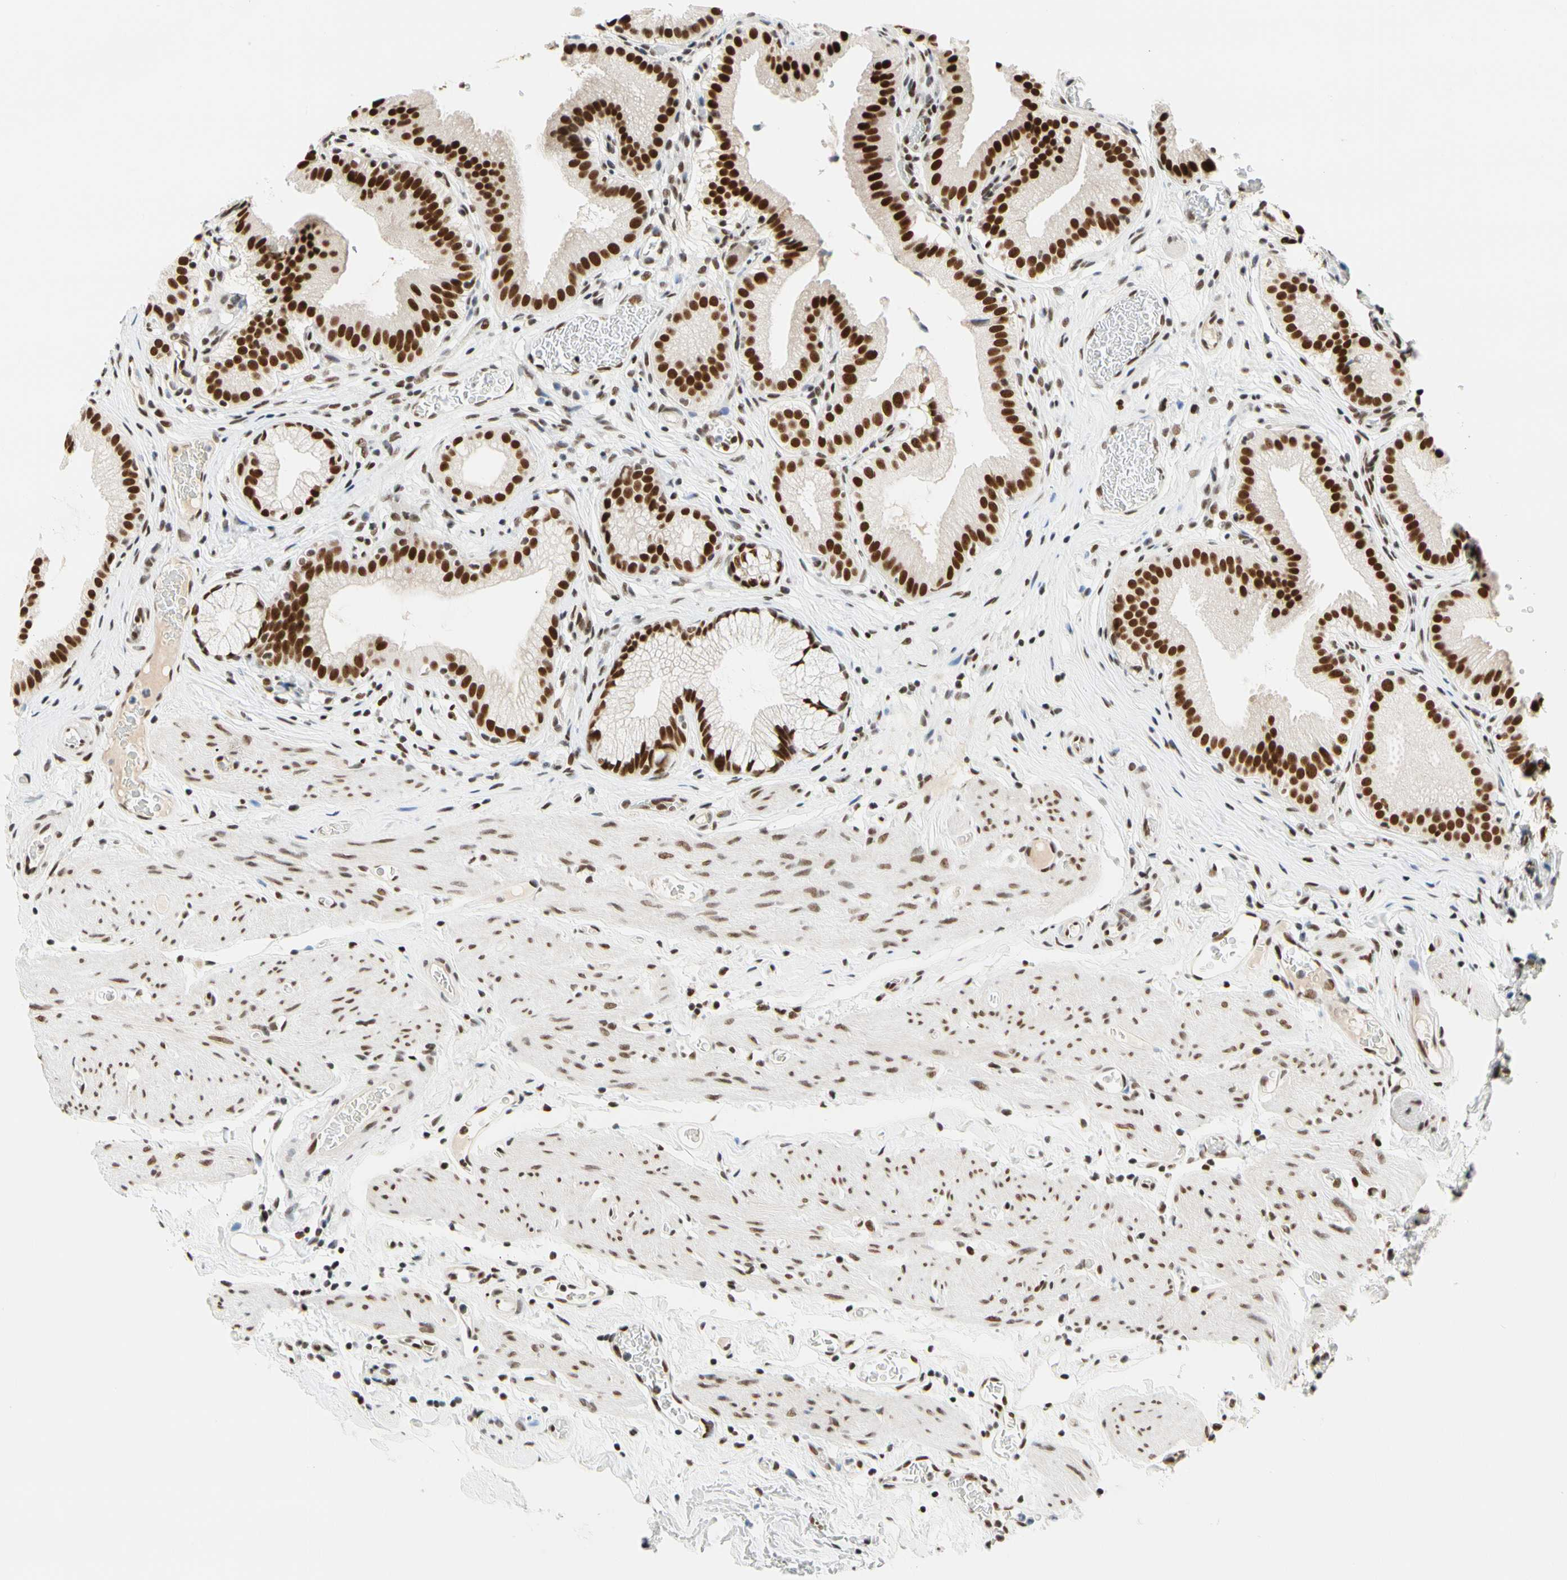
{"staining": {"intensity": "strong", "quantity": ">75%", "location": "nuclear"}, "tissue": "gallbladder", "cell_type": "Glandular cells", "image_type": "normal", "snomed": [{"axis": "morphology", "description": "Normal tissue, NOS"}, {"axis": "topography", "description": "Gallbladder"}], "caption": "This image displays immunohistochemistry (IHC) staining of unremarkable human gallbladder, with high strong nuclear positivity in approximately >75% of glandular cells.", "gene": "ZSCAN16", "patient": {"sex": "male", "age": 54}}